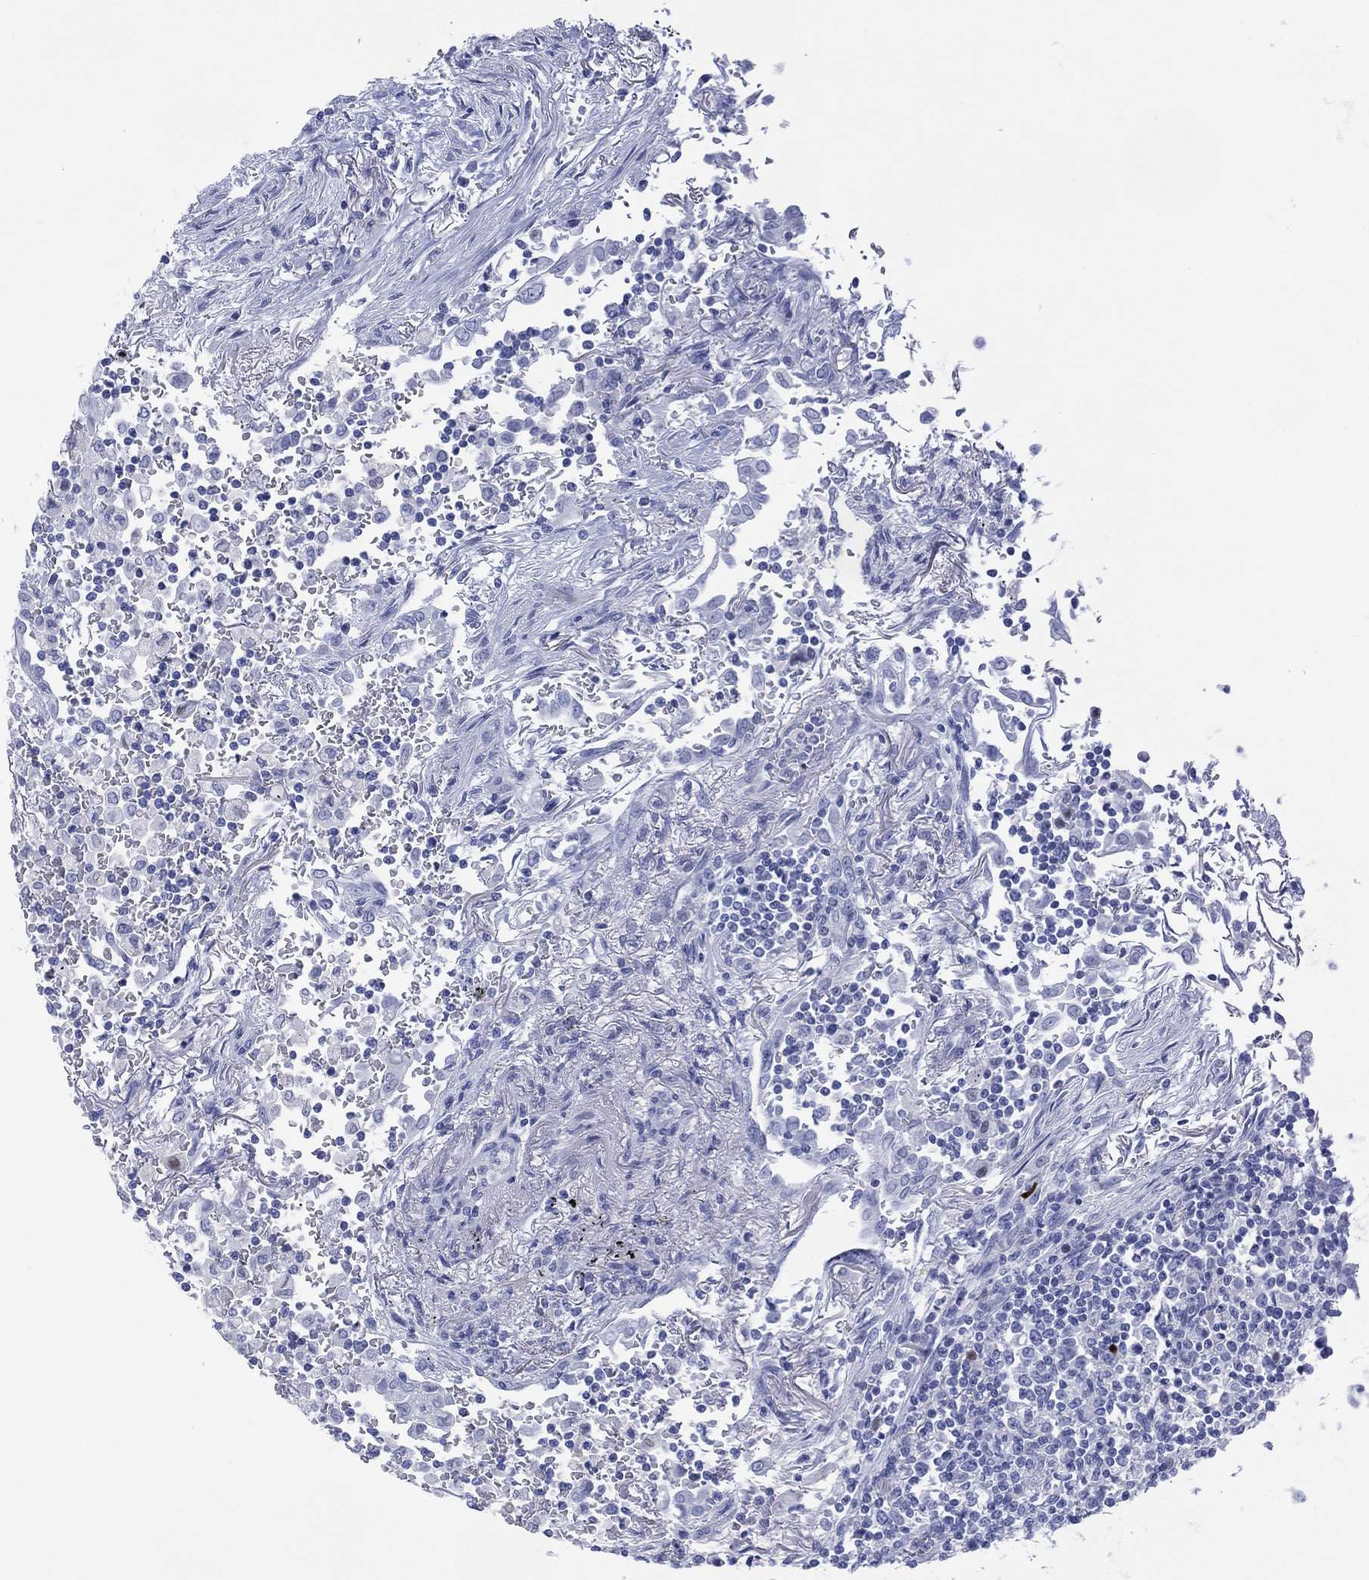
{"staining": {"intensity": "negative", "quantity": "none", "location": "none"}, "tissue": "lymphoma", "cell_type": "Tumor cells", "image_type": "cancer", "snomed": [{"axis": "morphology", "description": "Malignant lymphoma, non-Hodgkin's type, High grade"}, {"axis": "topography", "description": "Lung"}], "caption": "This is an immunohistochemistry histopathology image of human lymphoma. There is no positivity in tumor cells.", "gene": "DSG1", "patient": {"sex": "male", "age": 79}}